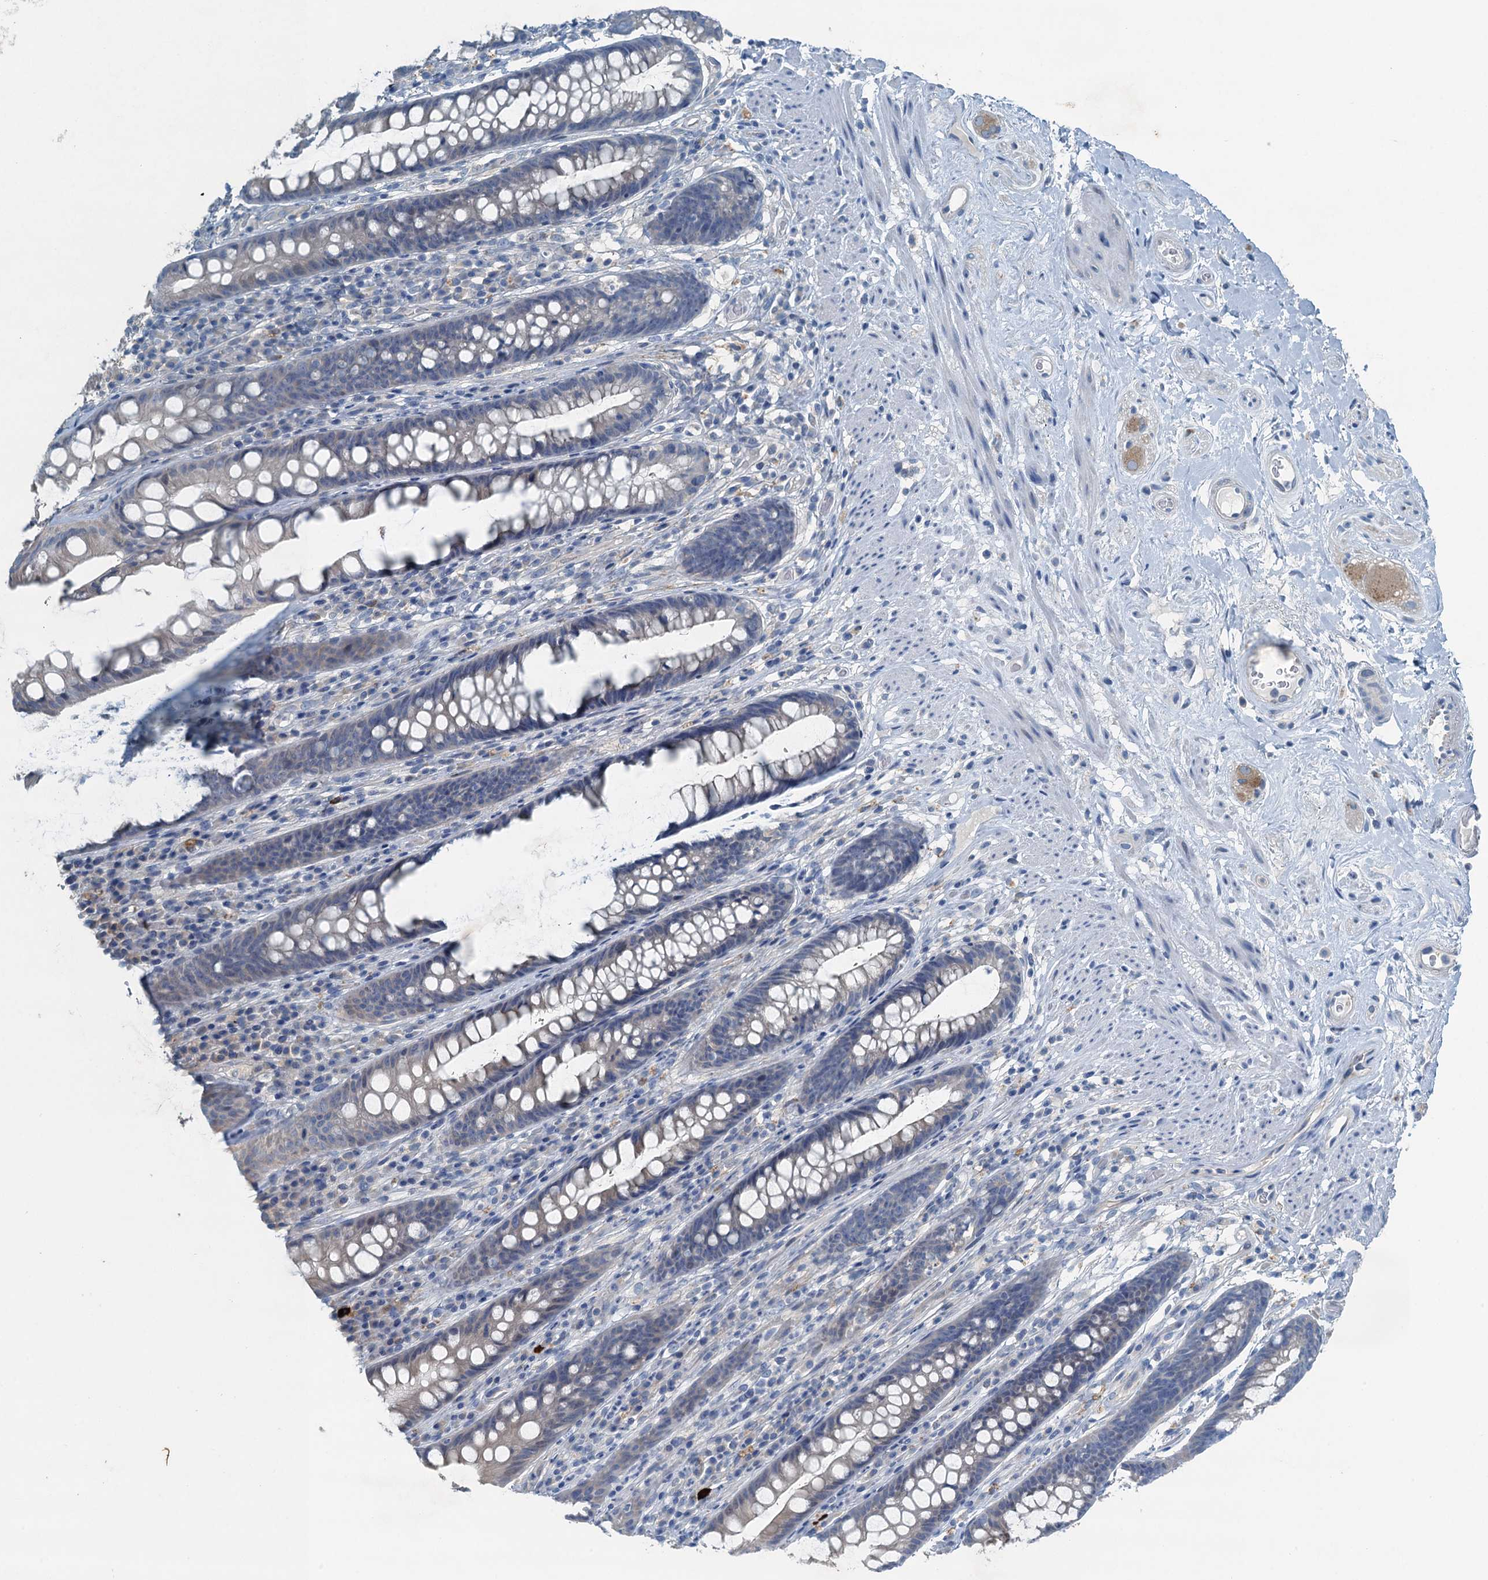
{"staining": {"intensity": "negative", "quantity": "none", "location": "none"}, "tissue": "rectum", "cell_type": "Glandular cells", "image_type": "normal", "snomed": [{"axis": "morphology", "description": "Normal tissue, NOS"}, {"axis": "topography", "description": "Rectum"}], "caption": "This image is of benign rectum stained with IHC to label a protein in brown with the nuclei are counter-stained blue. There is no expression in glandular cells. (IHC, brightfield microscopy, high magnification).", "gene": "CBLIF", "patient": {"sex": "male", "age": 74}}